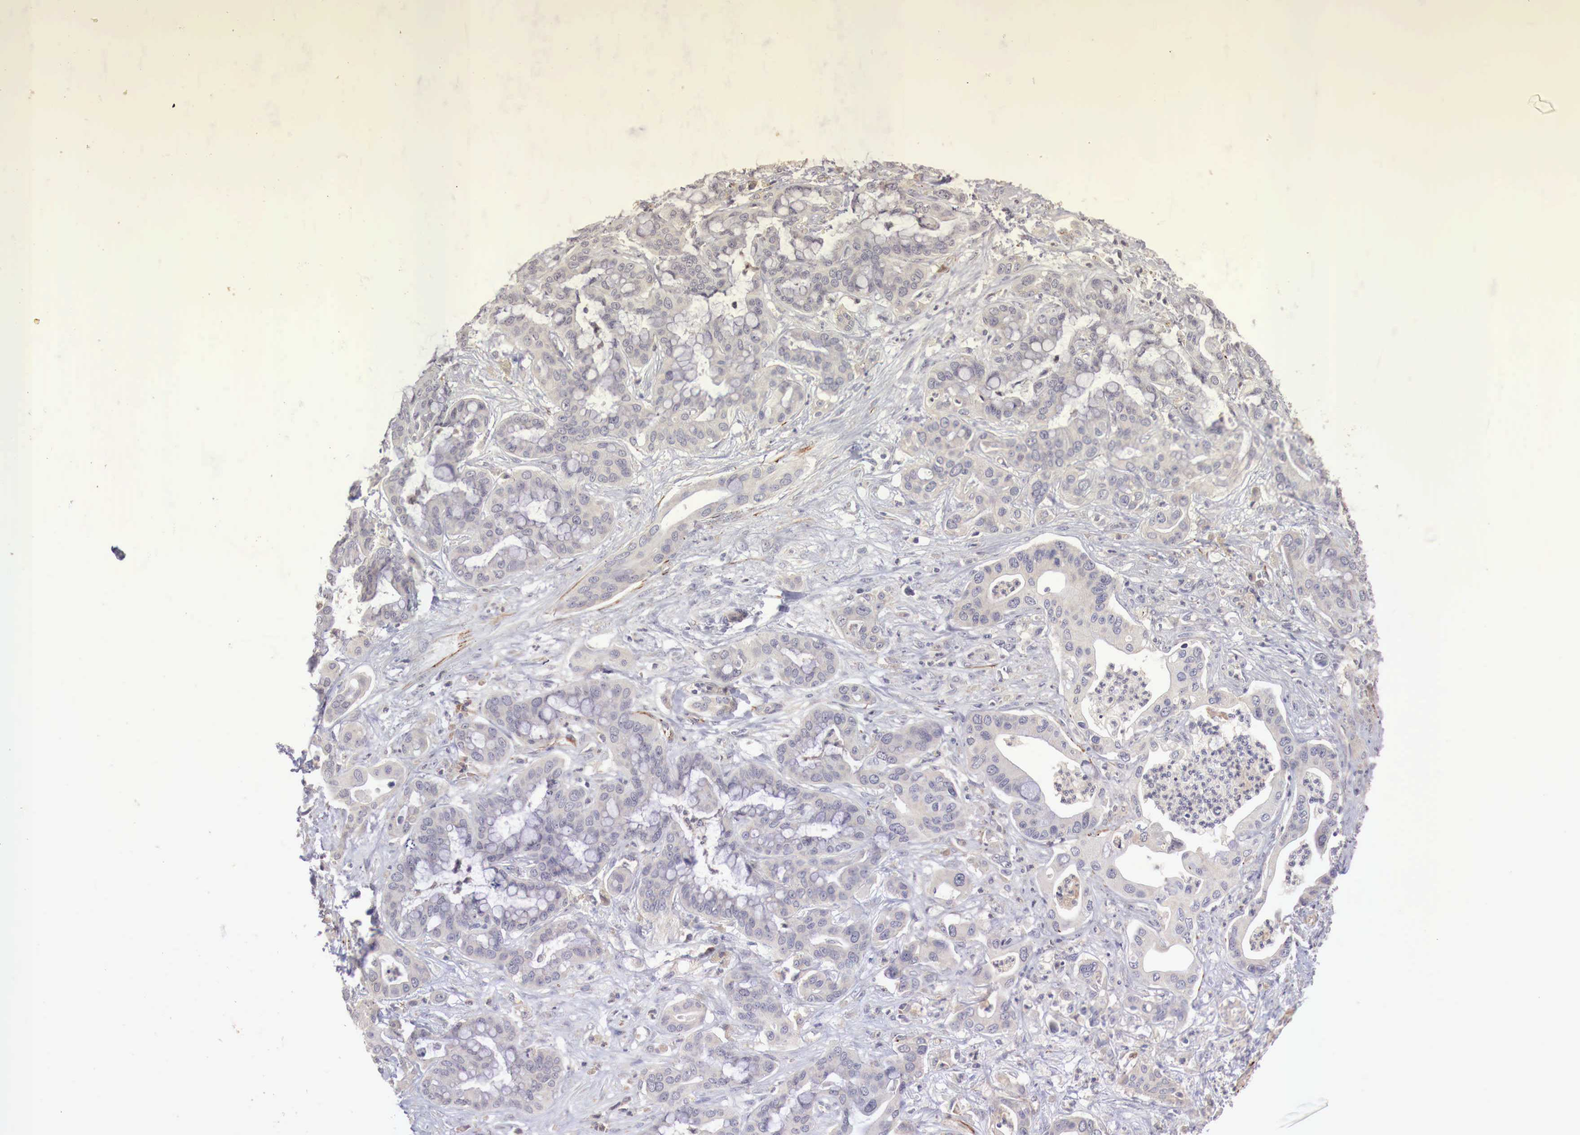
{"staining": {"intensity": "negative", "quantity": "none", "location": "none"}, "tissue": "liver cancer", "cell_type": "Tumor cells", "image_type": "cancer", "snomed": [{"axis": "morphology", "description": "Cholangiocarcinoma"}, {"axis": "topography", "description": "Liver"}], "caption": "Tumor cells are negative for brown protein staining in cholangiocarcinoma (liver). The staining was performed using DAB to visualize the protein expression in brown, while the nuclei were stained in blue with hematoxylin (Magnification: 20x).", "gene": "WT1", "patient": {"sex": "female", "age": 65}}